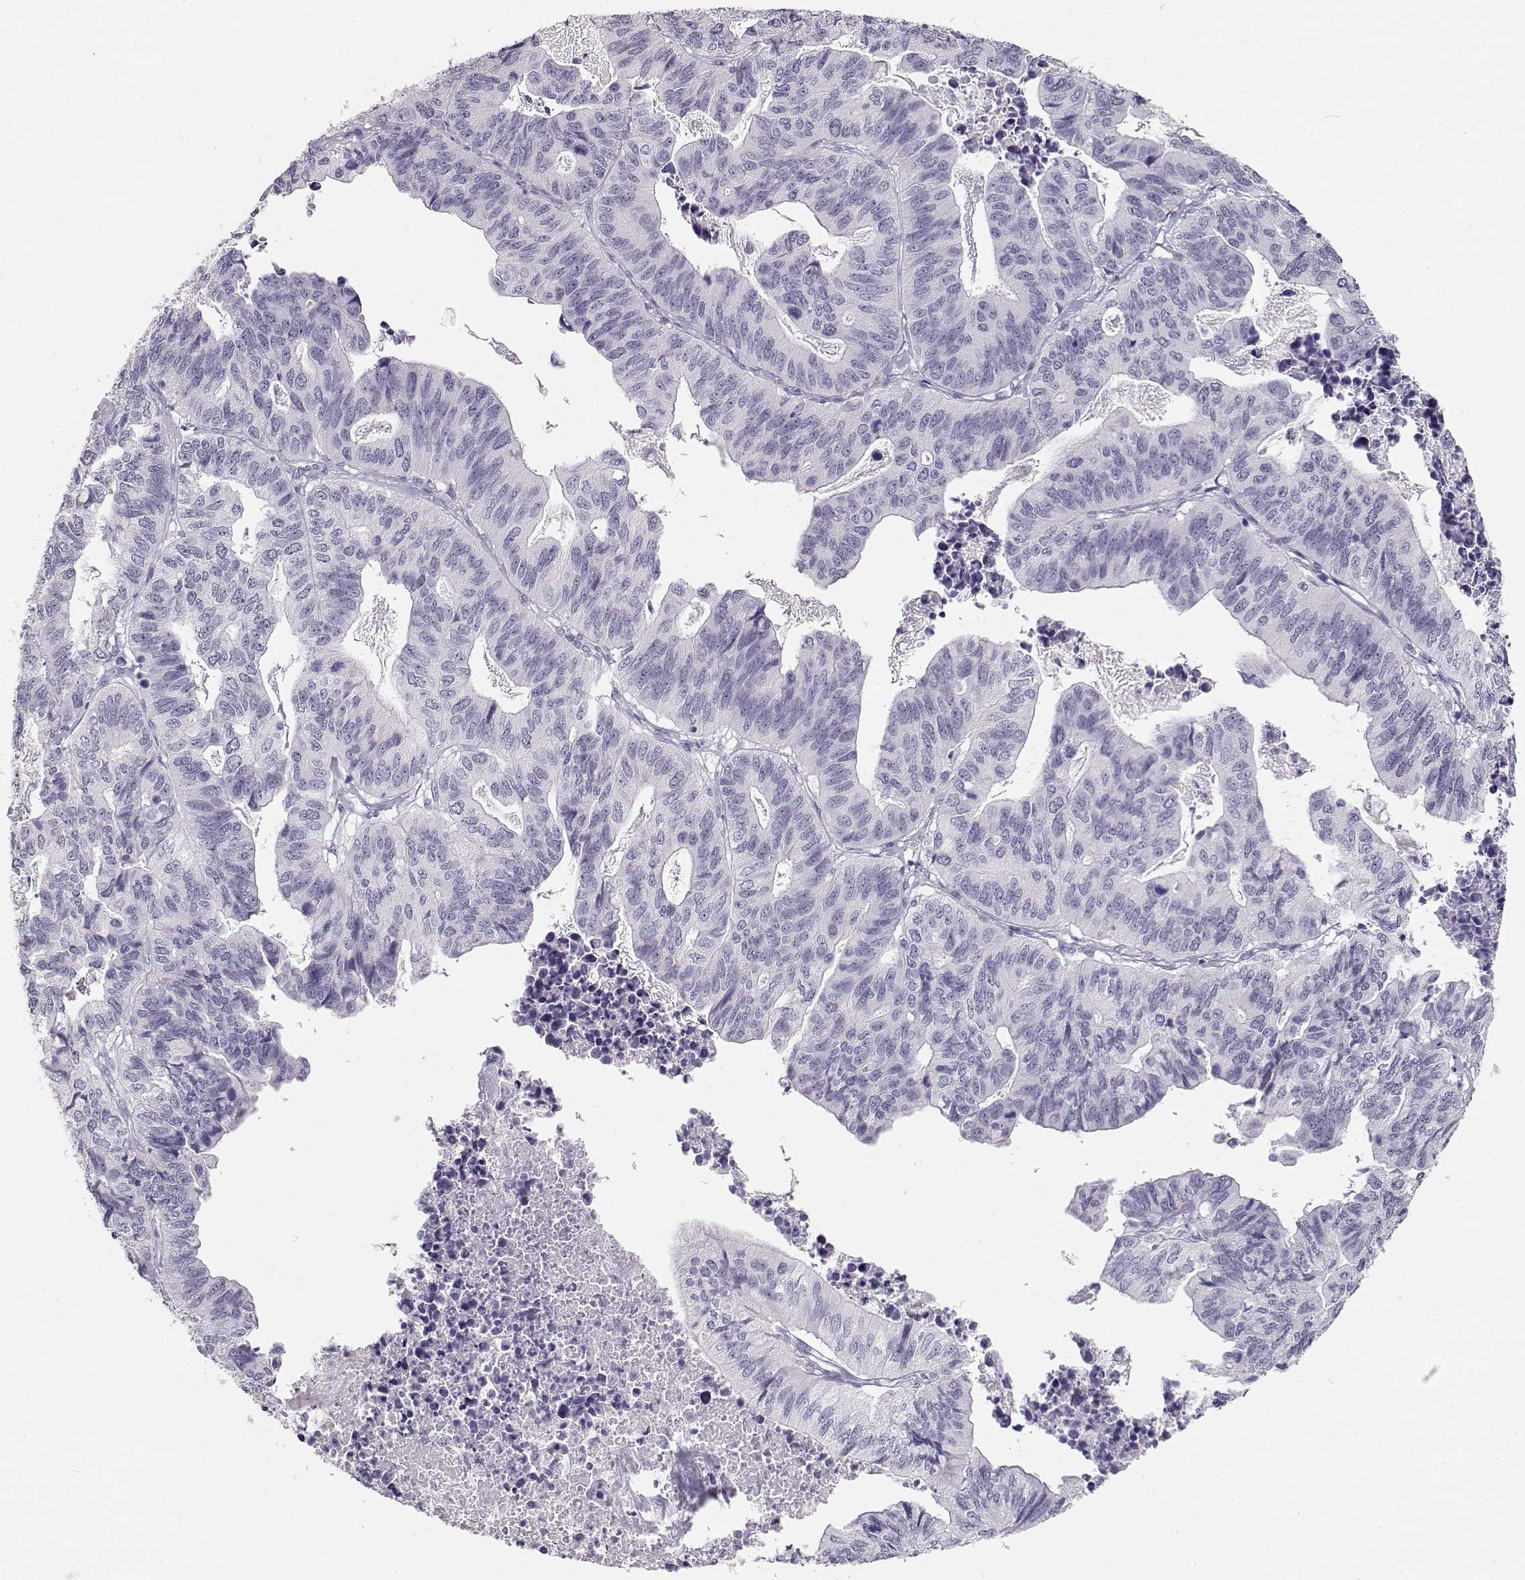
{"staining": {"intensity": "negative", "quantity": "none", "location": "none"}, "tissue": "stomach cancer", "cell_type": "Tumor cells", "image_type": "cancer", "snomed": [{"axis": "morphology", "description": "Adenocarcinoma, NOS"}, {"axis": "topography", "description": "Stomach, upper"}], "caption": "There is no significant positivity in tumor cells of stomach cancer.", "gene": "NUTM1", "patient": {"sex": "female", "age": 67}}